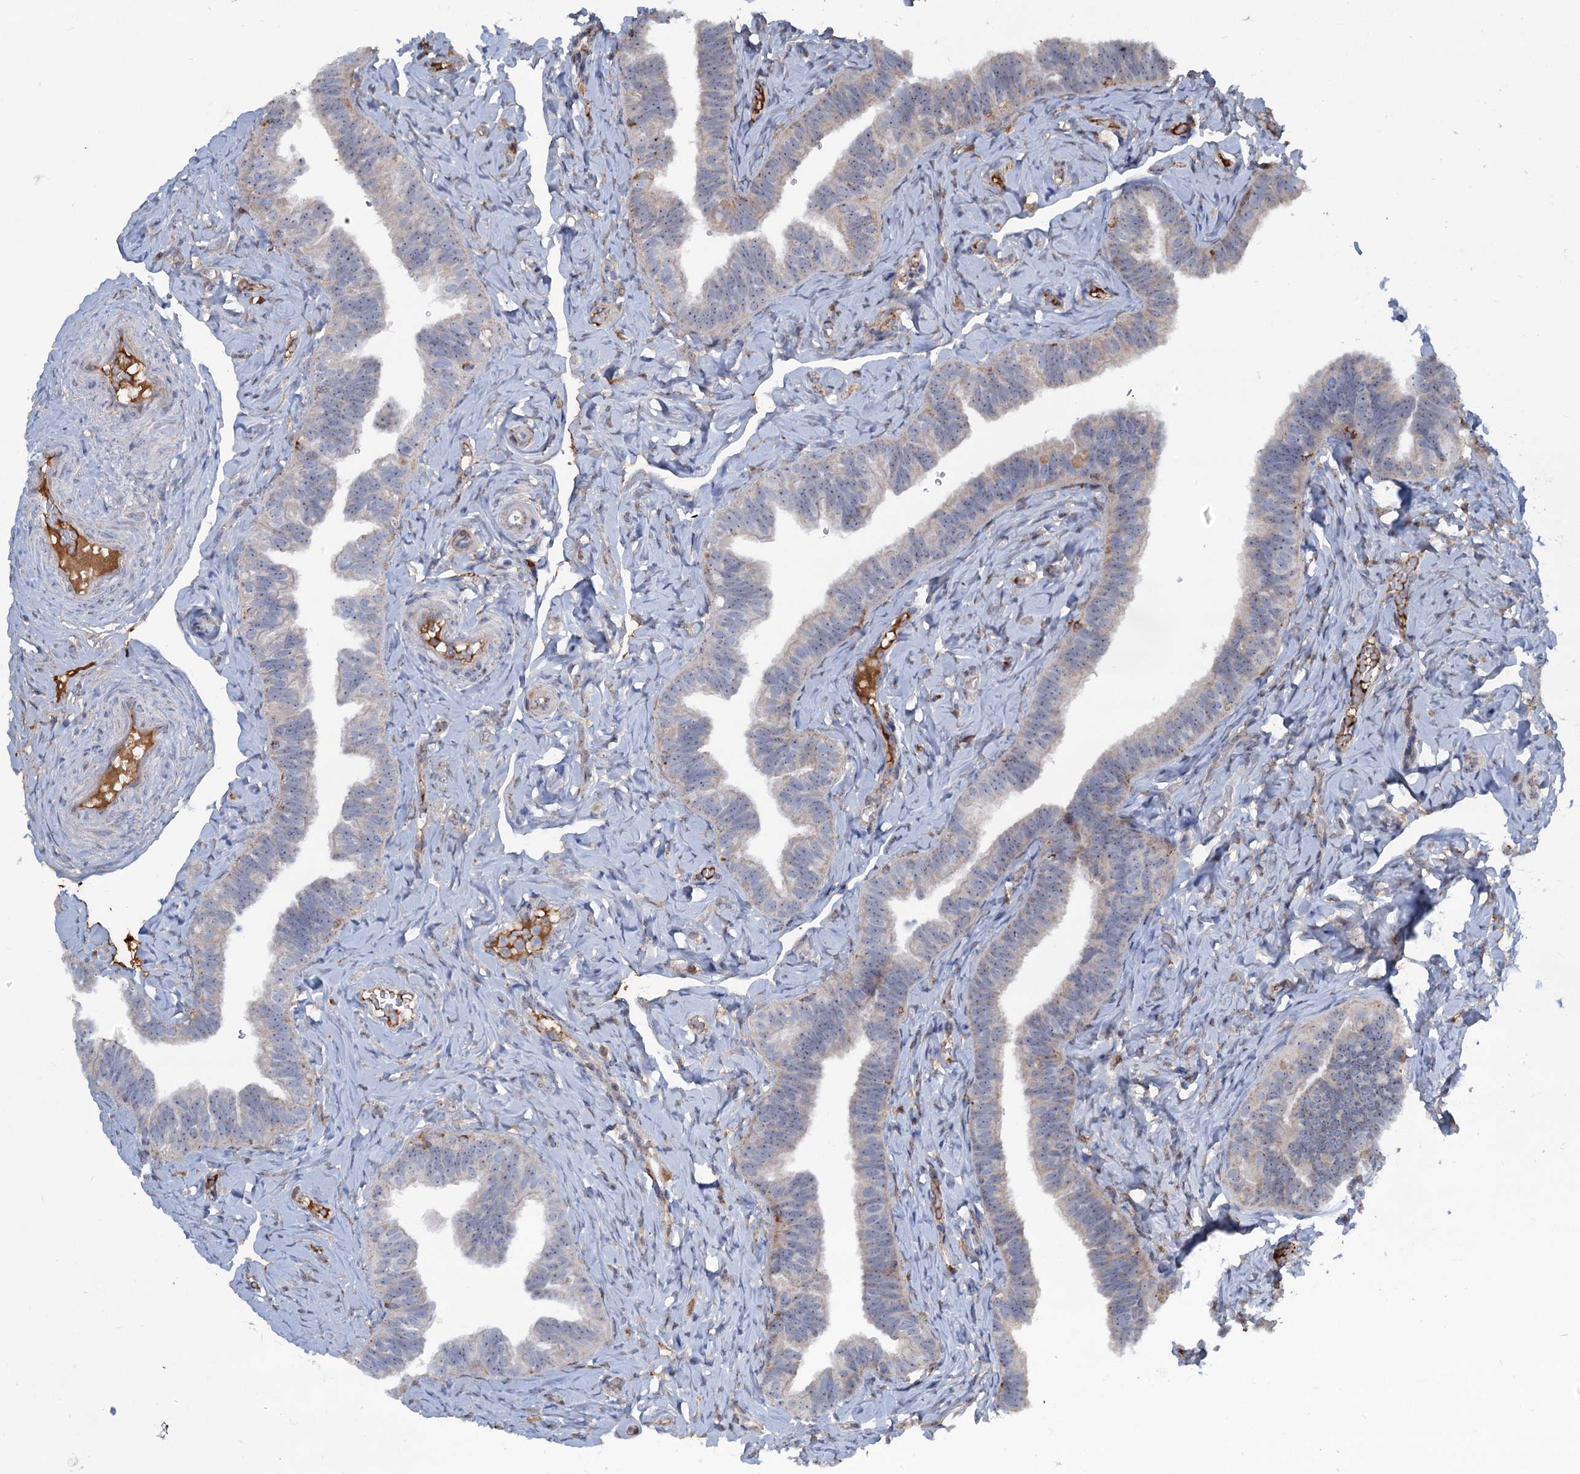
{"staining": {"intensity": "weak", "quantity": "<25%", "location": "cytoplasmic/membranous"}, "tissue": "fallopian tube", "cell_type": "Glandular cells", "image_type": "normal", "snomed": [{"axis": "morphology", "description": "Normal tissue, NOS"}, {"axis": "topography", "description": "Fallopian tube"}], "caption": "Fallopian tube stained for a protein using immunohistochemistry demonstrates no staining glandular cells.", "gene": "LPIN1", "patient": {"sex": "female", "age": 39}}